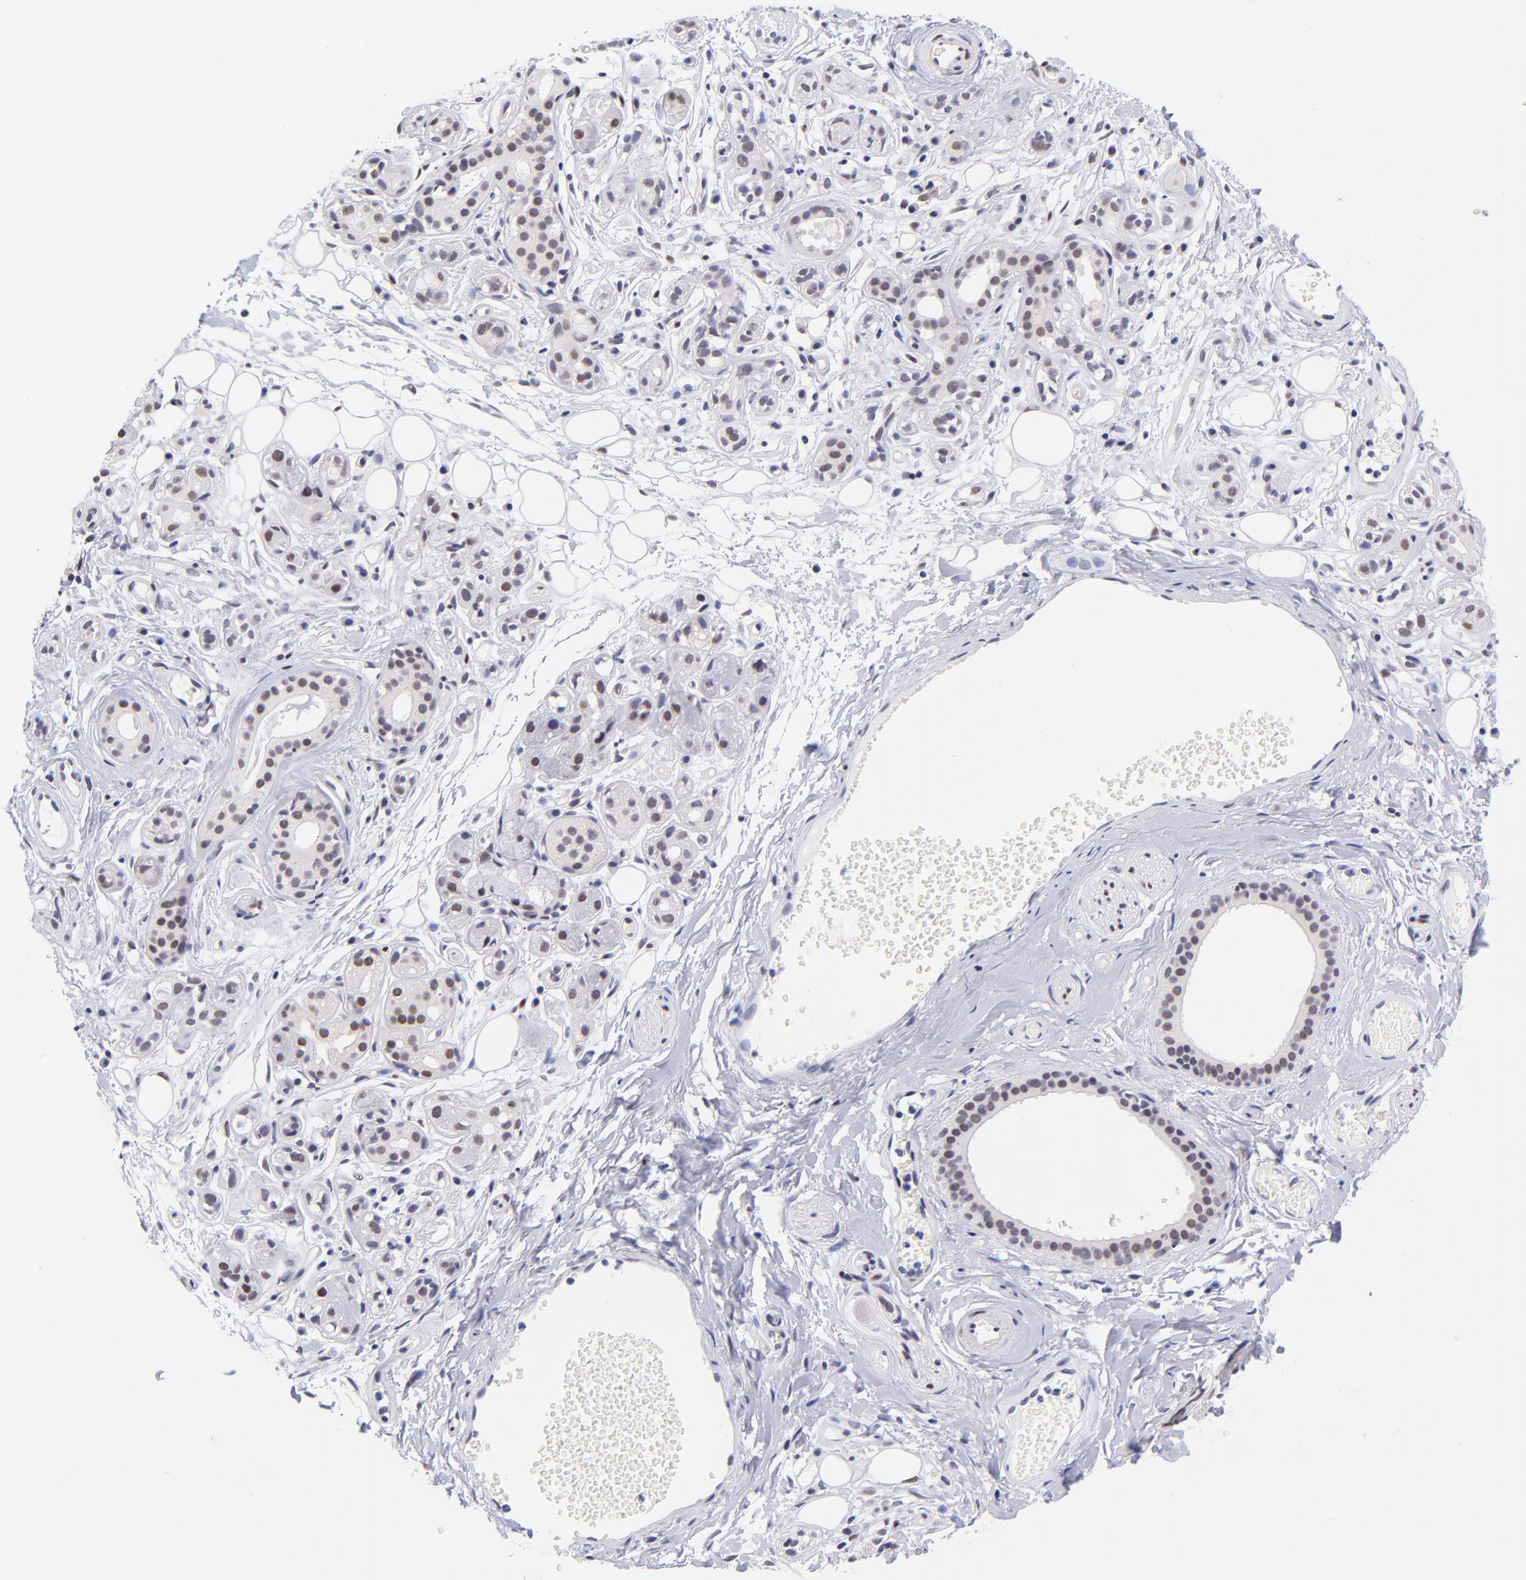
{"staining": {"intensity": "moderate", "quantity": "25%-75%", "location": "cytoplasmic/membranous"}, "tissue": "salivary gland", "cell_type": "Glandular cells", "image_type": "normal", "snomed": [{"axis": "morphology", "description": "Normal tissue, NOS"}, {"axis": "topography", "description": "Salivary gland"}], "caption": "Glandular cells reveal medium levels of moderate cytoplasmic/membranous positivity in approximately 25%-75% of cells in benign salivary gland.", "gene": "SOX6", "patient": {"sex": "male", "age": 54}}